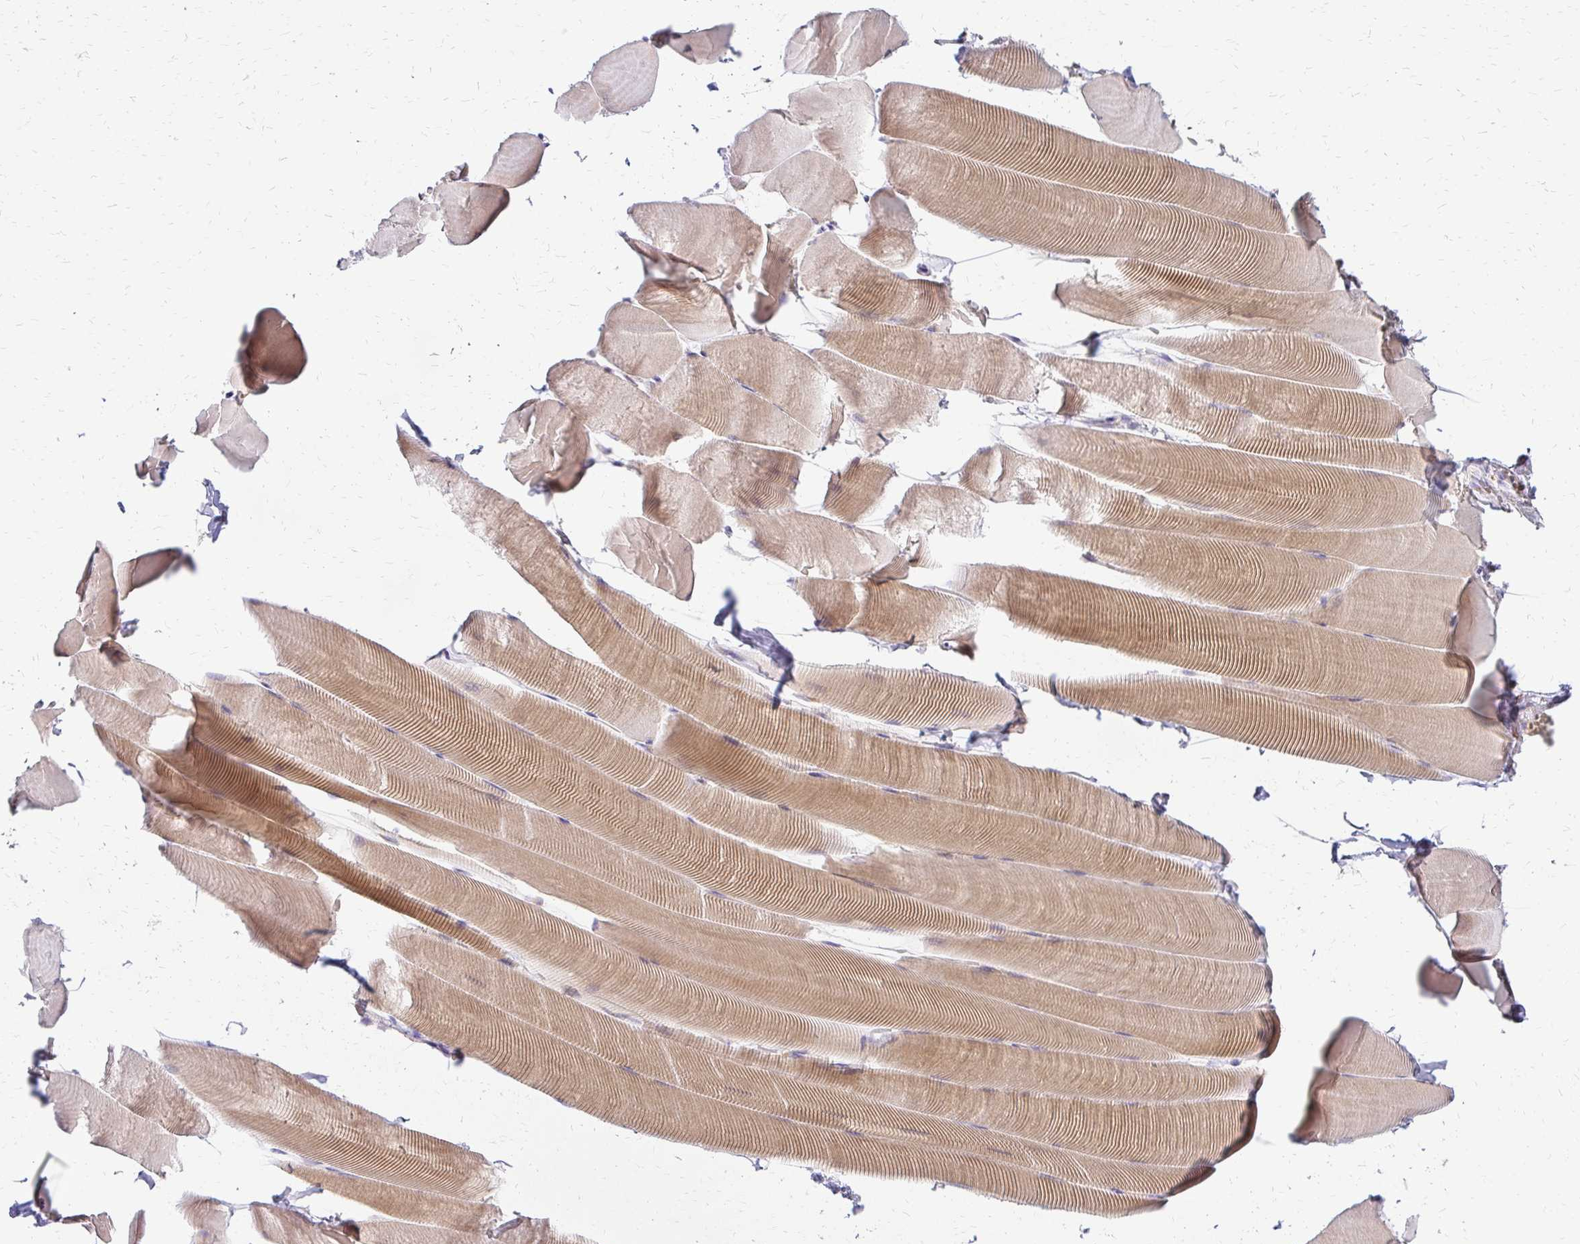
{"staining": {"intensity": "moderate", "quantity": "25%-75%", "location": "cytoplasmic/membranous"}, "tissue": "skeletal muscle", "cell_type": "Myocytes", "image_type": "normal", "snomed": [{"axis": "morphology", "description": "Normal tissue, NOS"}, {"axis": "topography", "description": "Skeletal muscle"}], "caption": "Human skeletal muscle stained with a brown dye shows moderate cytoplasmic/membranous positive positivity in about 25%-75% of myocytes.", "gene": "IDUA", "patient": {"sex": "male", "age": 25}}